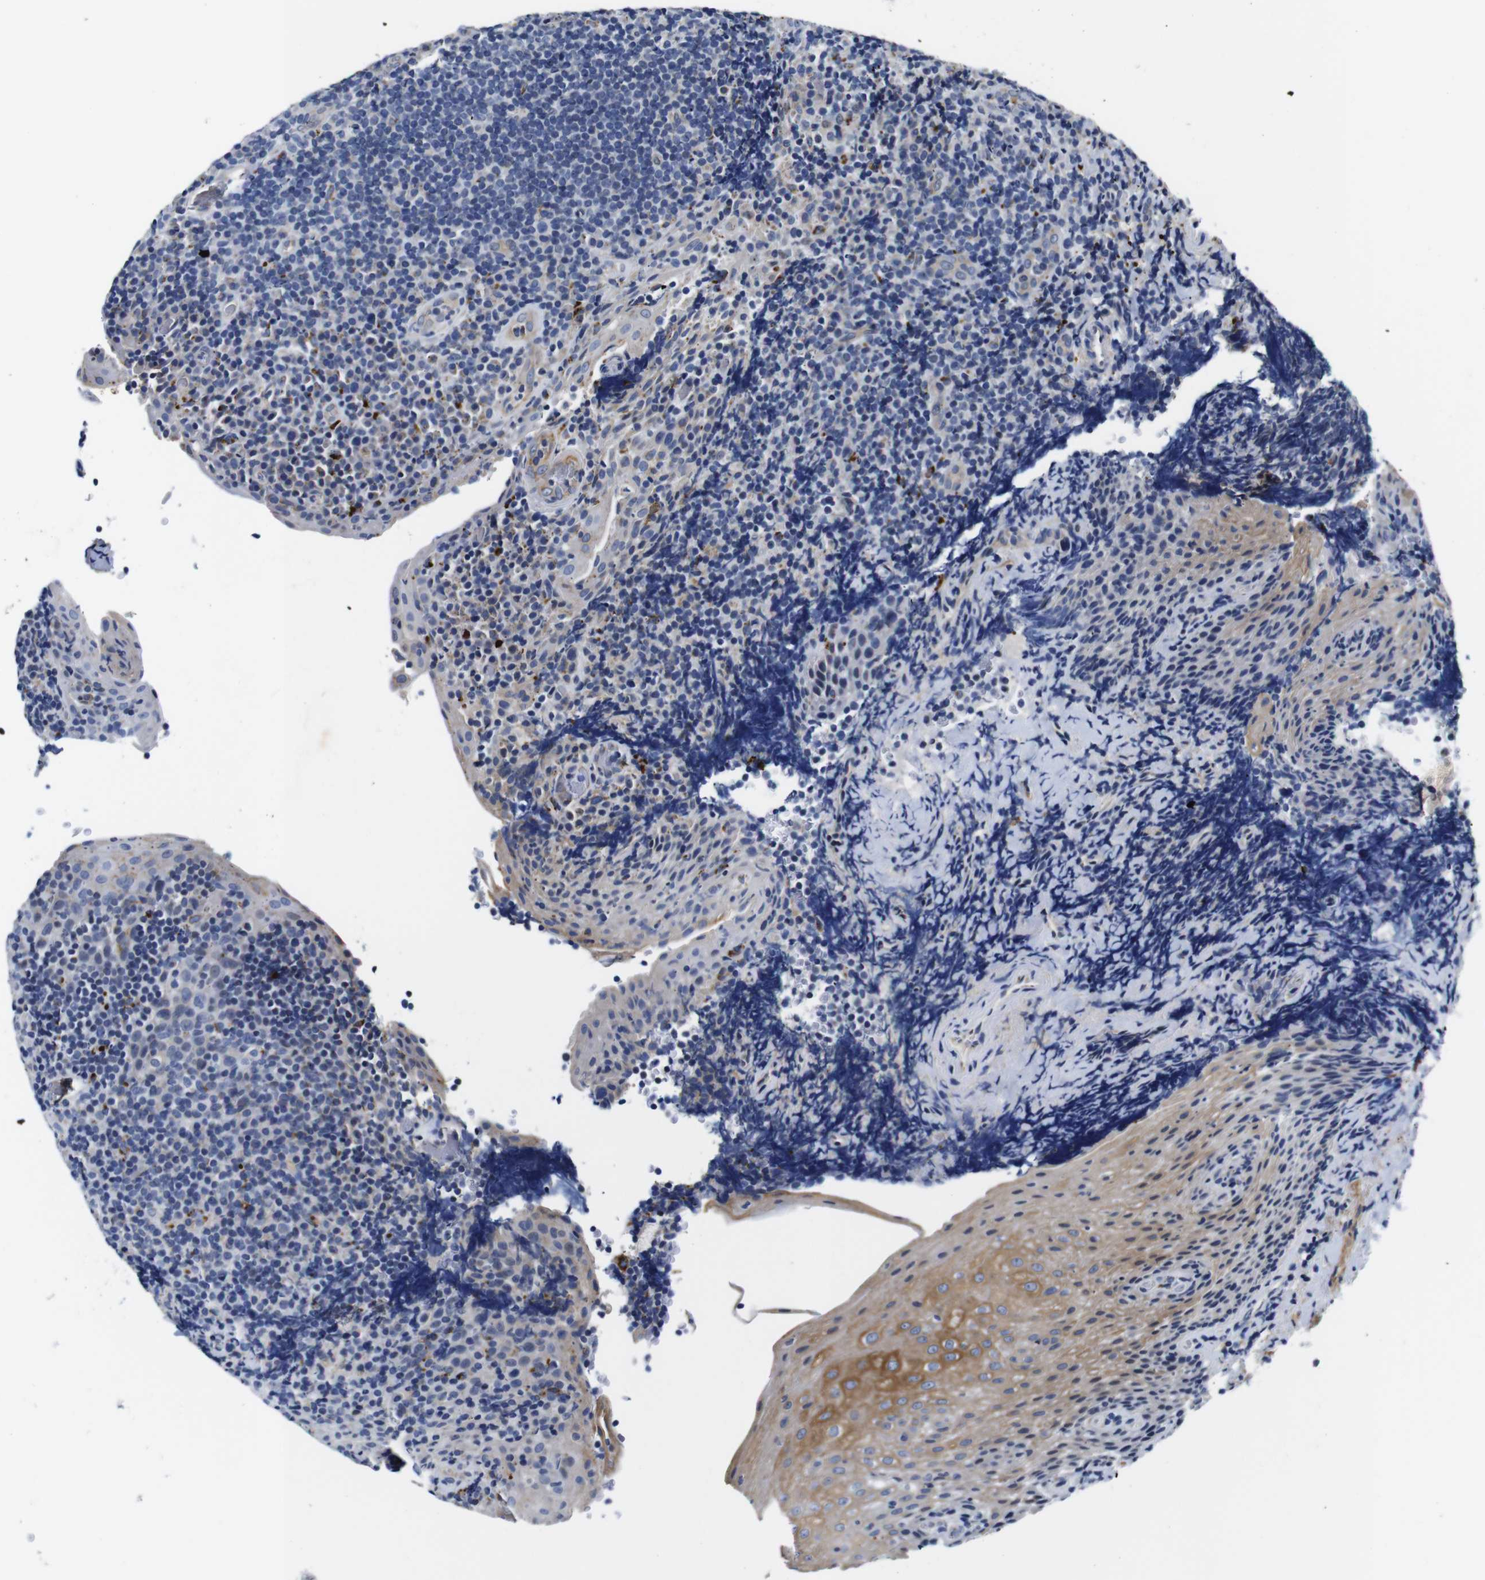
{"staining": {"intensity": "moderate", "quantity": "25%-75%", "location": "cytoplasmic/membranous"}, "tissue": "tonsil", "cell_type": "Germinal center cells", "image_type": "normal", "snomed": [{"axis": "morphology", "description": "Normal tissue, NOS"}, {"axis": "topography", "description": "Tonsil"}], "caption": "The histopathology image shows staining of normal tonsil, revealing moderate cytoplasmic/membranous protein expression (brown color) within germinal center cells. The staining was performed using DAB (3,3'-diaminobenzidine) to visualize the protein expression in brown, while the nuclei were stained in blue with hematoxylin (Magnification: 20x).", "gene": "GIMAP2", "patient": {"sex": "male", "age": 37}}